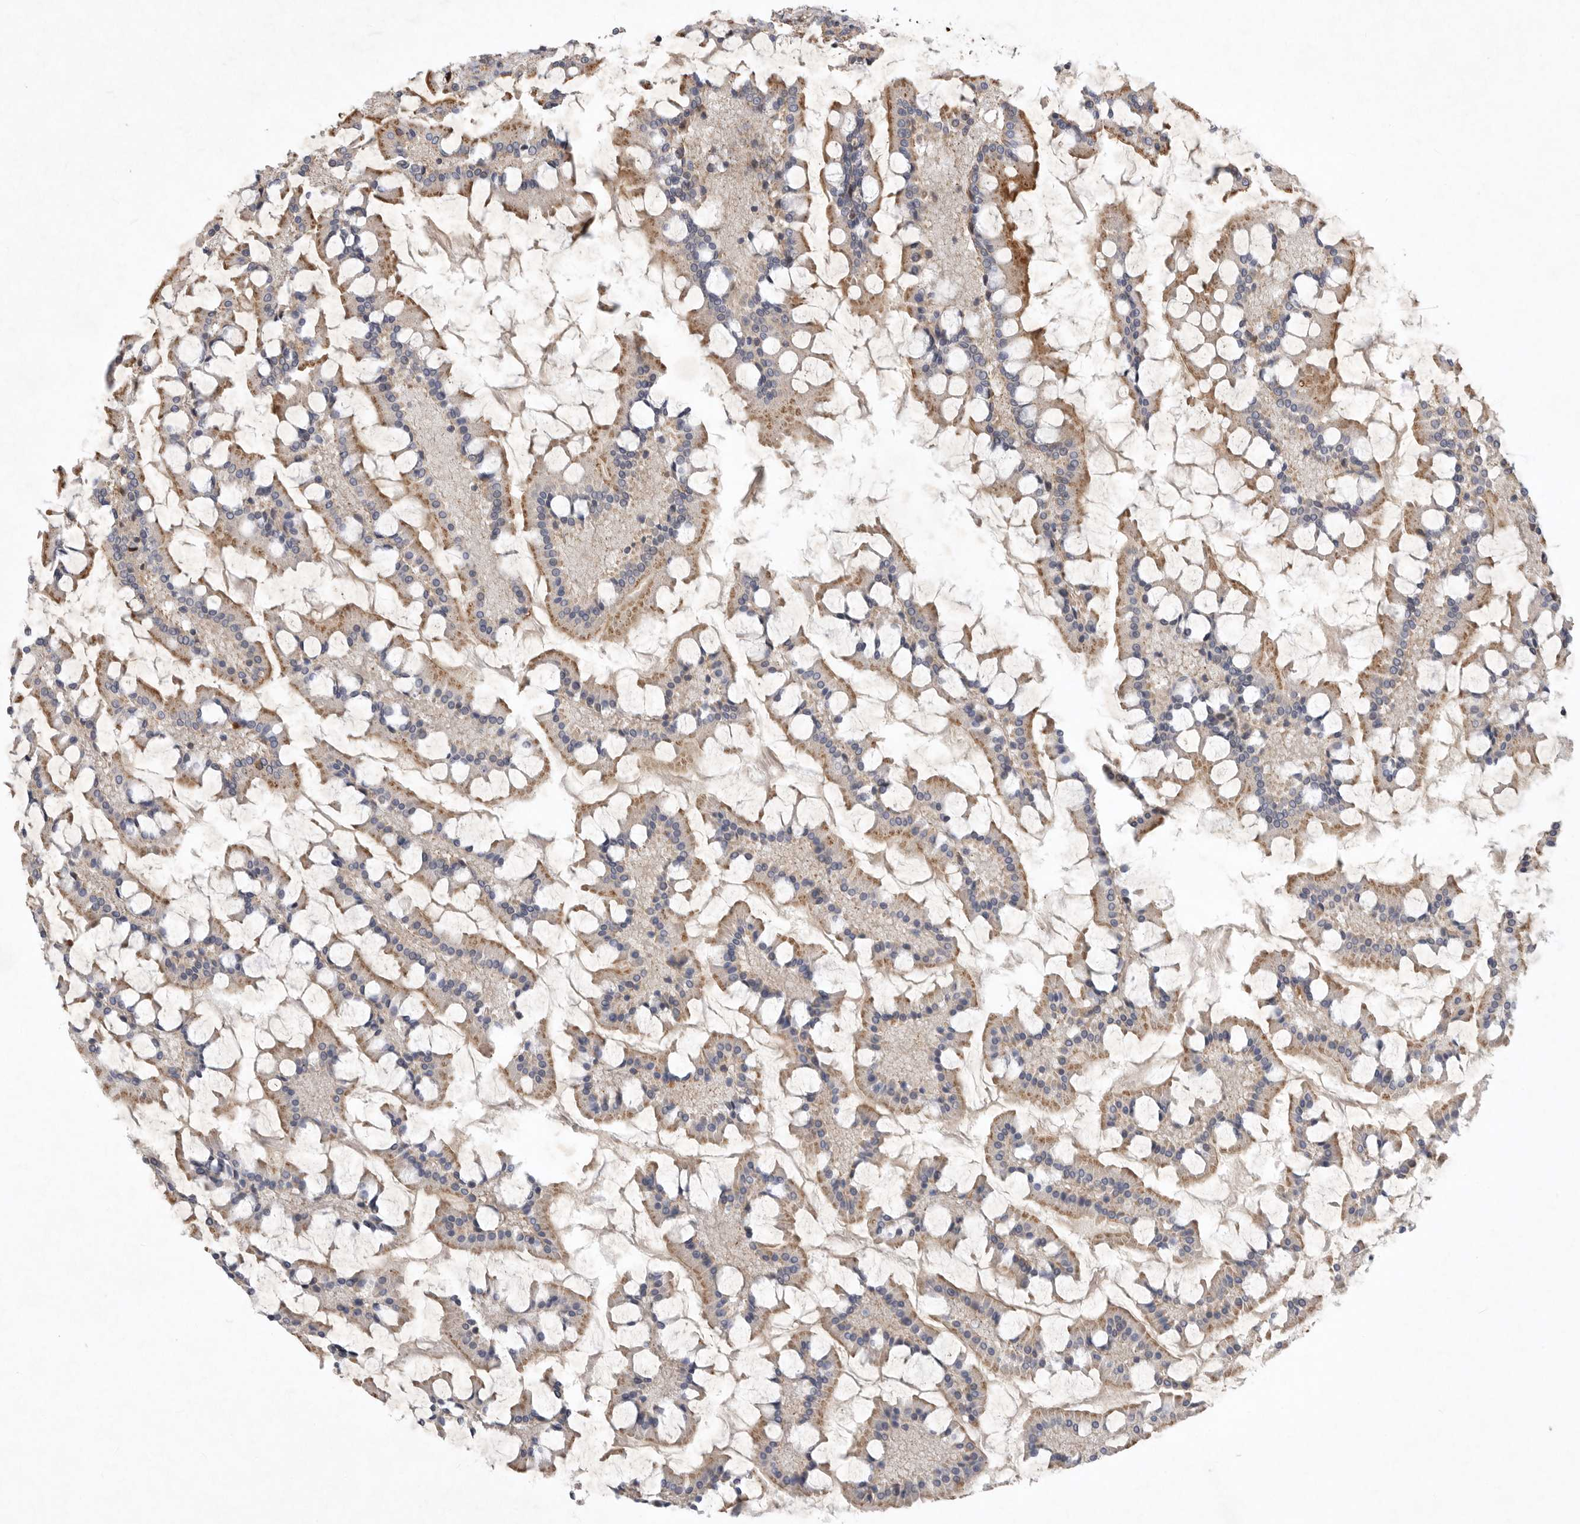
{"staining": {"intensity": "strong", "quantity": "25%-75%", "location": "cytoplasmic/membranous"}, "tissue": "small intestine", "cell_type": "Glandular cells", "image_type": "normal", "snomed": [{"axis": "morphology", "description": "Normal tissue, NOS"}, {"axis": "topography", "description": "Small intestine"}], "caption": "Immunohistochemistry staining of normal small intestine, which demonstrates high levels of strong cytoplasmic/membranous staining in about 25%-75% of glandular cells indicating strong cytoplasmic/membranous protein expression. The staining was performed using DAB (brown) for protein detection and nuclei were counterstained in hematoxylin (blue).", "gene": "MLPH", "patient": {"sex": "male", "age": 41}}